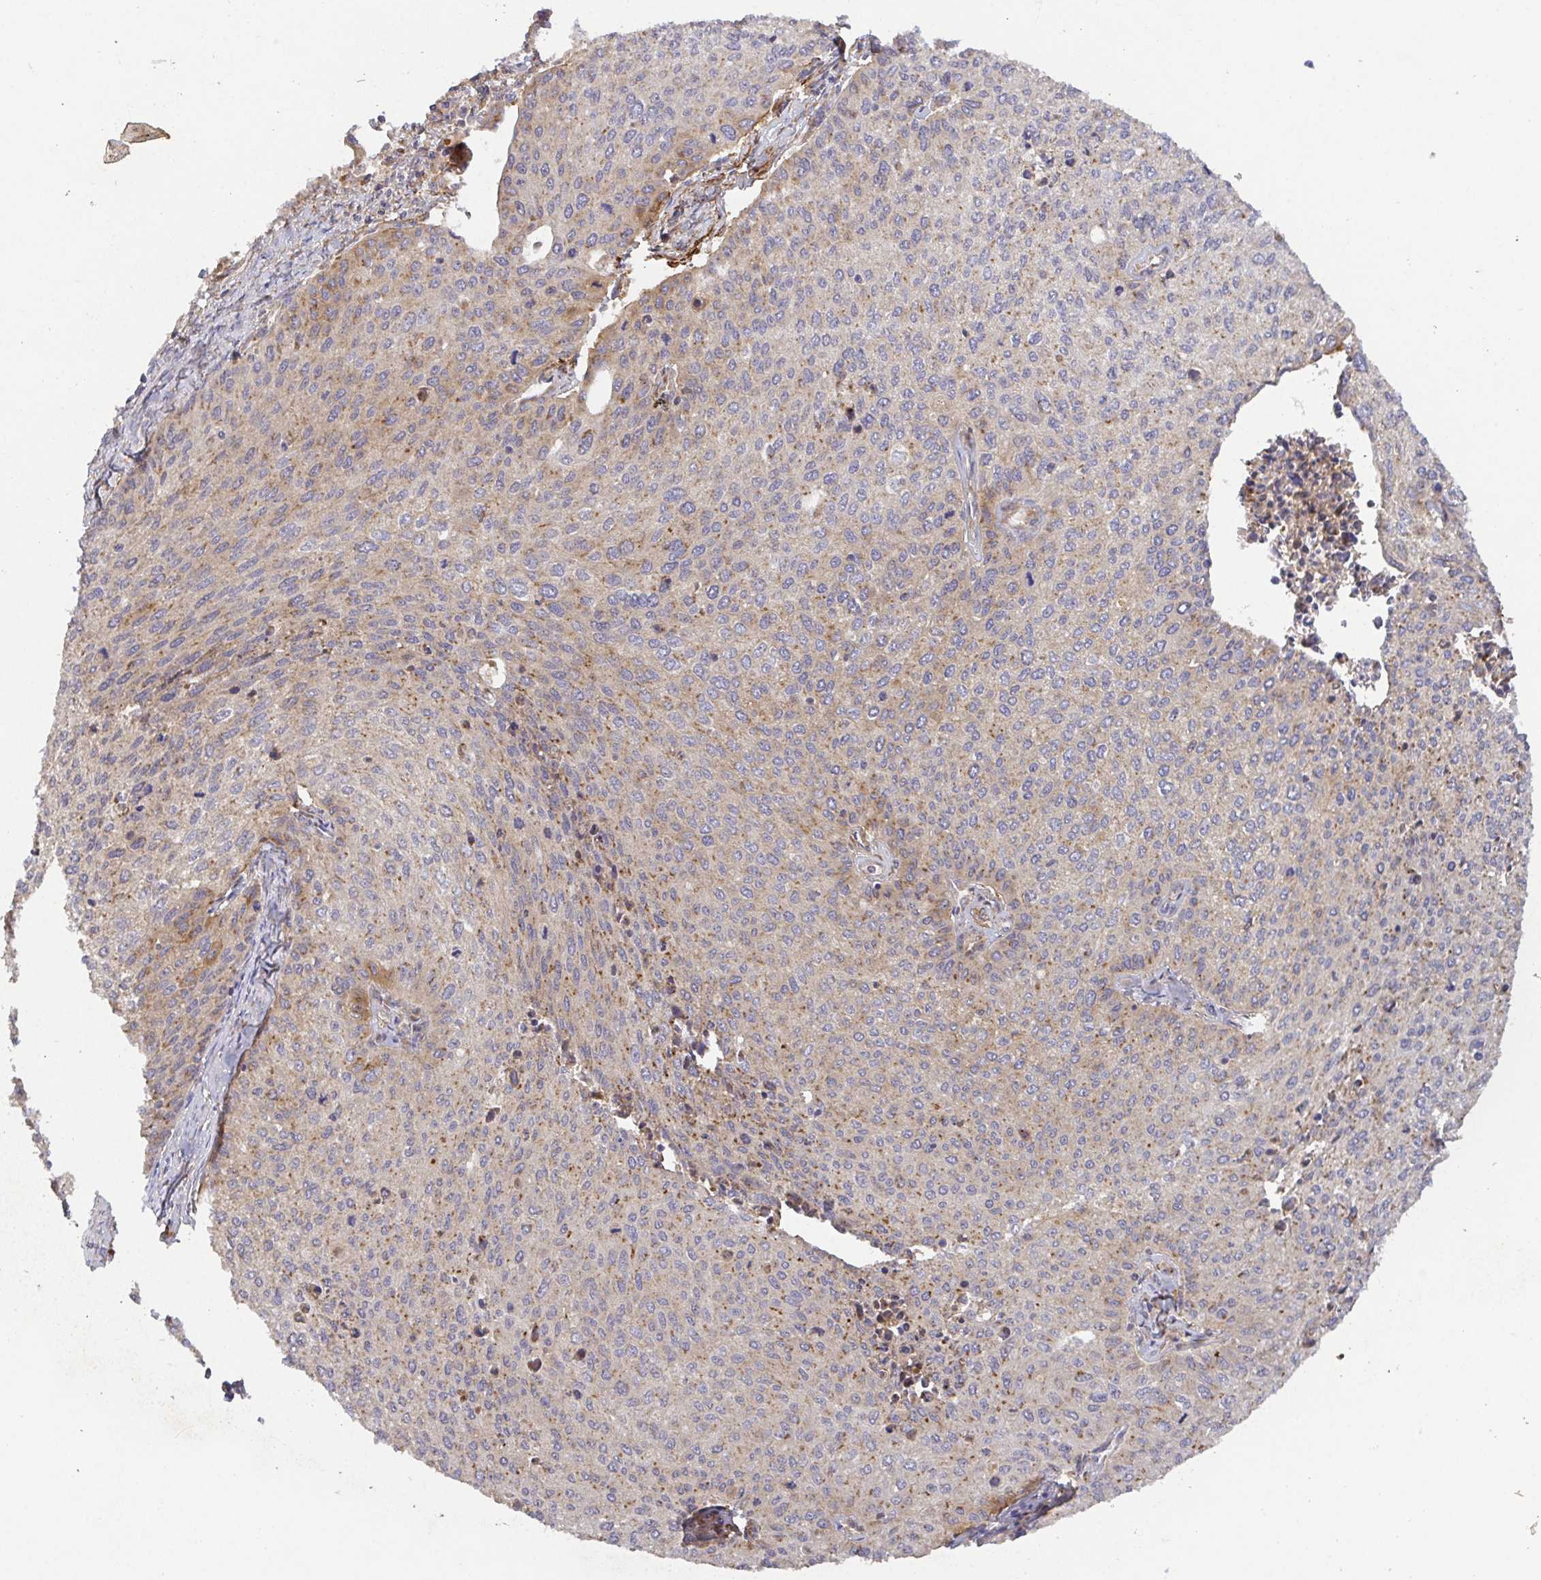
{"staining": {"intensity": "weak", "quantity": "25%-75%", "location": "cytoplasmic/membranous"}, "tissue": "cervical cancer", "cell_type": "Tumor cells", "image_type": "cancer", "snomed": [{"axis": "morphology", "description": "Squamous cell carcinoma, NOS"}, {"axis": "topography", "description": "Cervix"}], "caption": "Cervical cancer (squamous cell carcinoma) was stained to show a protein in brown. There is low levels of weak cytoplasmic/membranous expression in about 25%-75% of tumor cells.", "gene": "TM9SF4", "patient": {"sex": "female", "age": 38}}